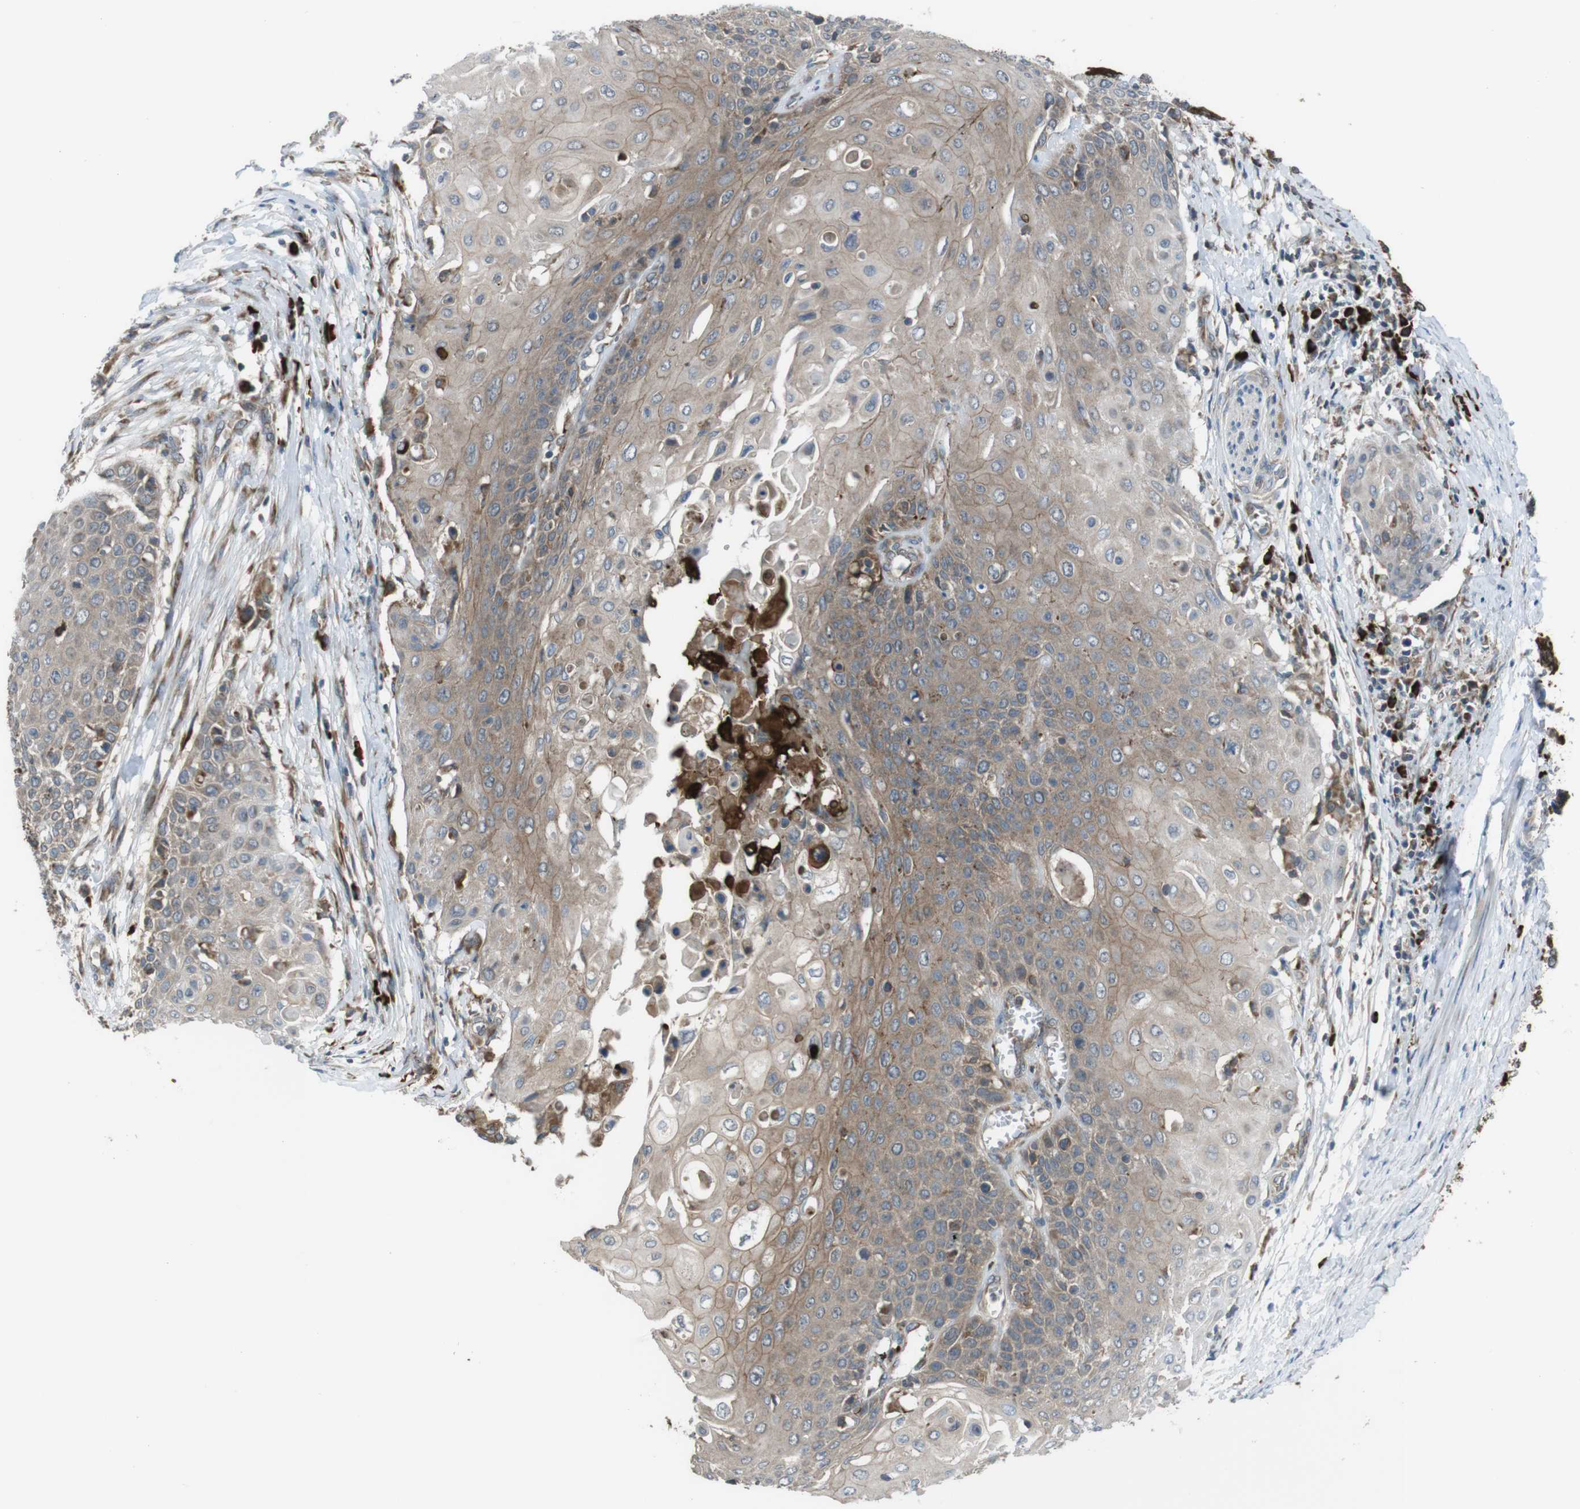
{"staining": {"intensity": "weak", "quantity": "25%-75%", "location": "cytoplasmic/membranous"}, "tissue": "cervical cancer", "cell_type": "Tumor cells", "image_type": "cancer", "snomed": [{"axis": "morphology", "description": "Squamous cell carcinoma, NOS"}, {"axis": "topography", "description": "Cervix"}], "caption": "A histopathology image showing weak cytoplasmic/membranous positivity in approximately 25%-75% of tumor cells in cervical cancer, as visualized by brown immunohistochemical staining.", "gene": "SSR3", "patient": {"sex": "female", "age": 39}}